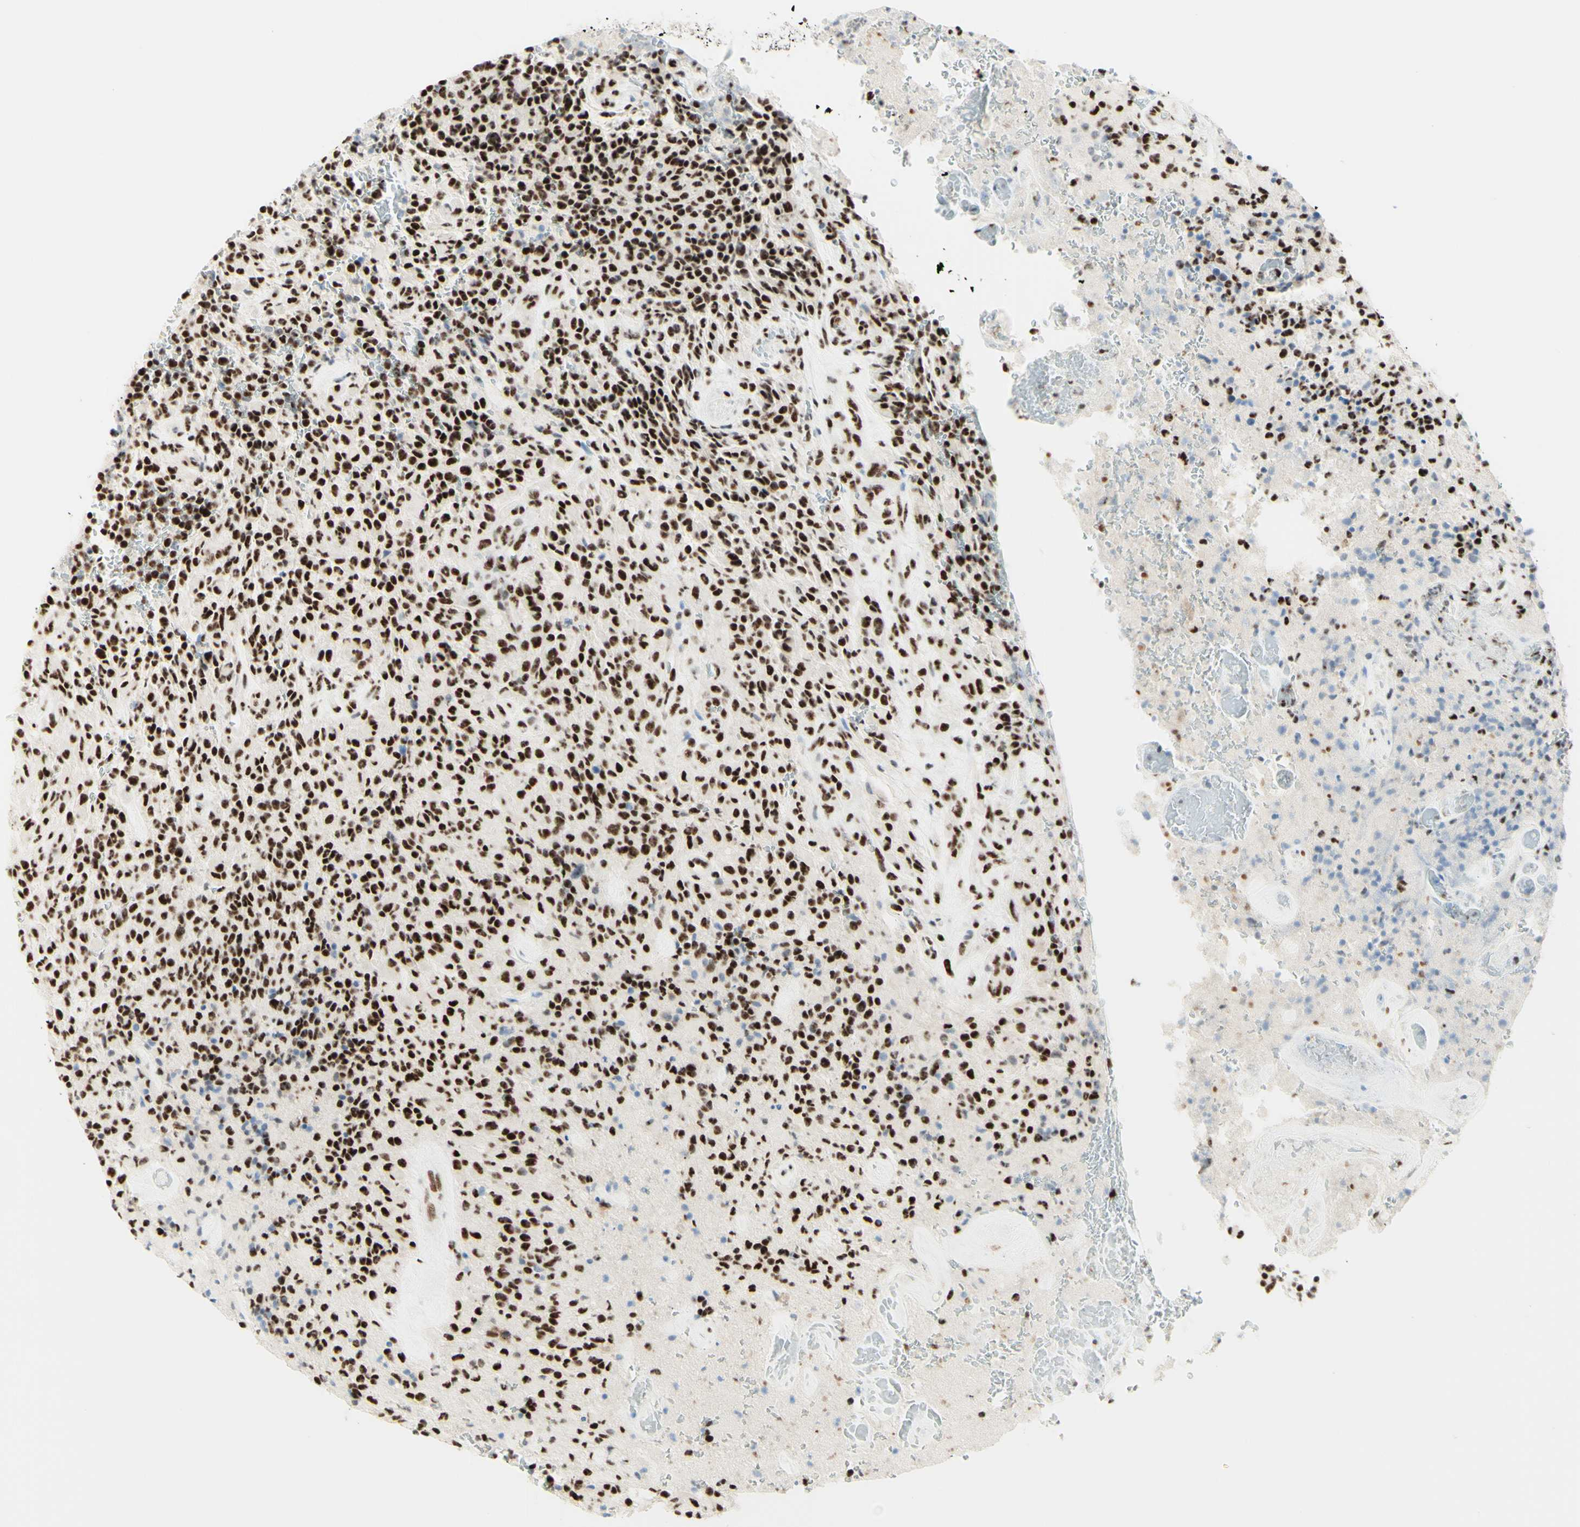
{"staining": {"intensity": "strong", "quantity": ">75%", "location": "nuclear"}, "tissue": "glioma", "cell_type": "Tumor cells", "image_type": "cancer", "snomed": [{"axis": "morphology", "description": "Glioma, malignant, High grade"}, {"axis": "topography", "description": "Brain"}], "caption": "A photomicrograph showing strong nuclear positivity in about >75% of tumor cells in malignant high-grade glioma, as visualized by brown immunohistochemical staining.", "gene": "WTAP", "patient": {"sex": "male", "age": 71}}